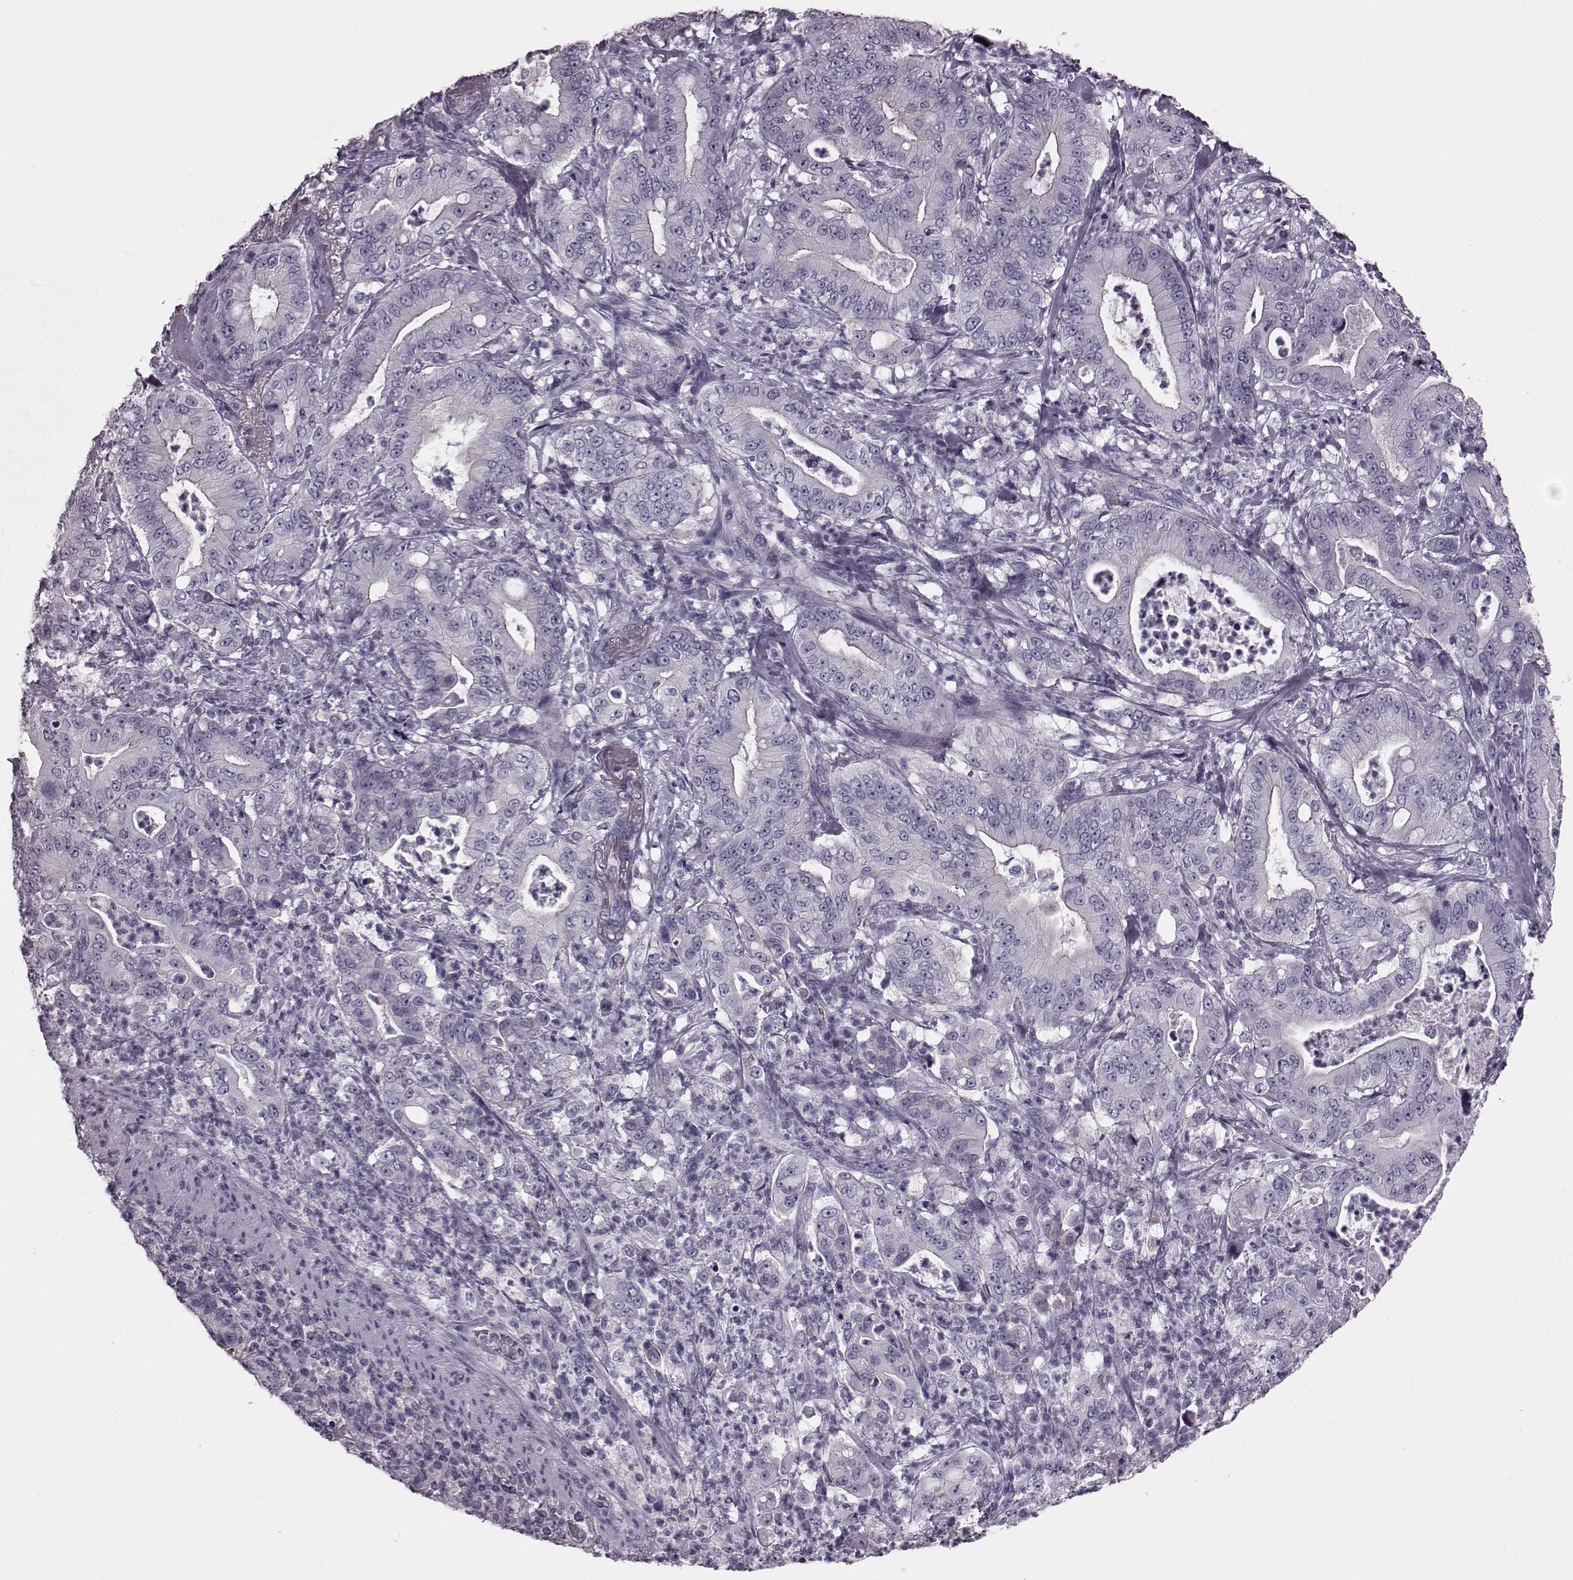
{"staining": {"intensity": "negative", "quantity": "none", "location": "none"}, "tissue": "pancreatic cancer", "cell_type": "Tumor cells", "image_type": "cancer", "snomed": [{"axis": "morphology", "description": "Adenocarcinoma, NOS"}, {"axis": "topography", "description": "Pancreas"}], "caption": "This micrograph is of pancreatic cancer stained with immunohistochemistry (IHC) to label a protein in brown with the nuclei are counter-stained blue. There is no staining in tumor cells.", "gene": "SNTG1", "patient": {"sex": "male", "age": 71}}